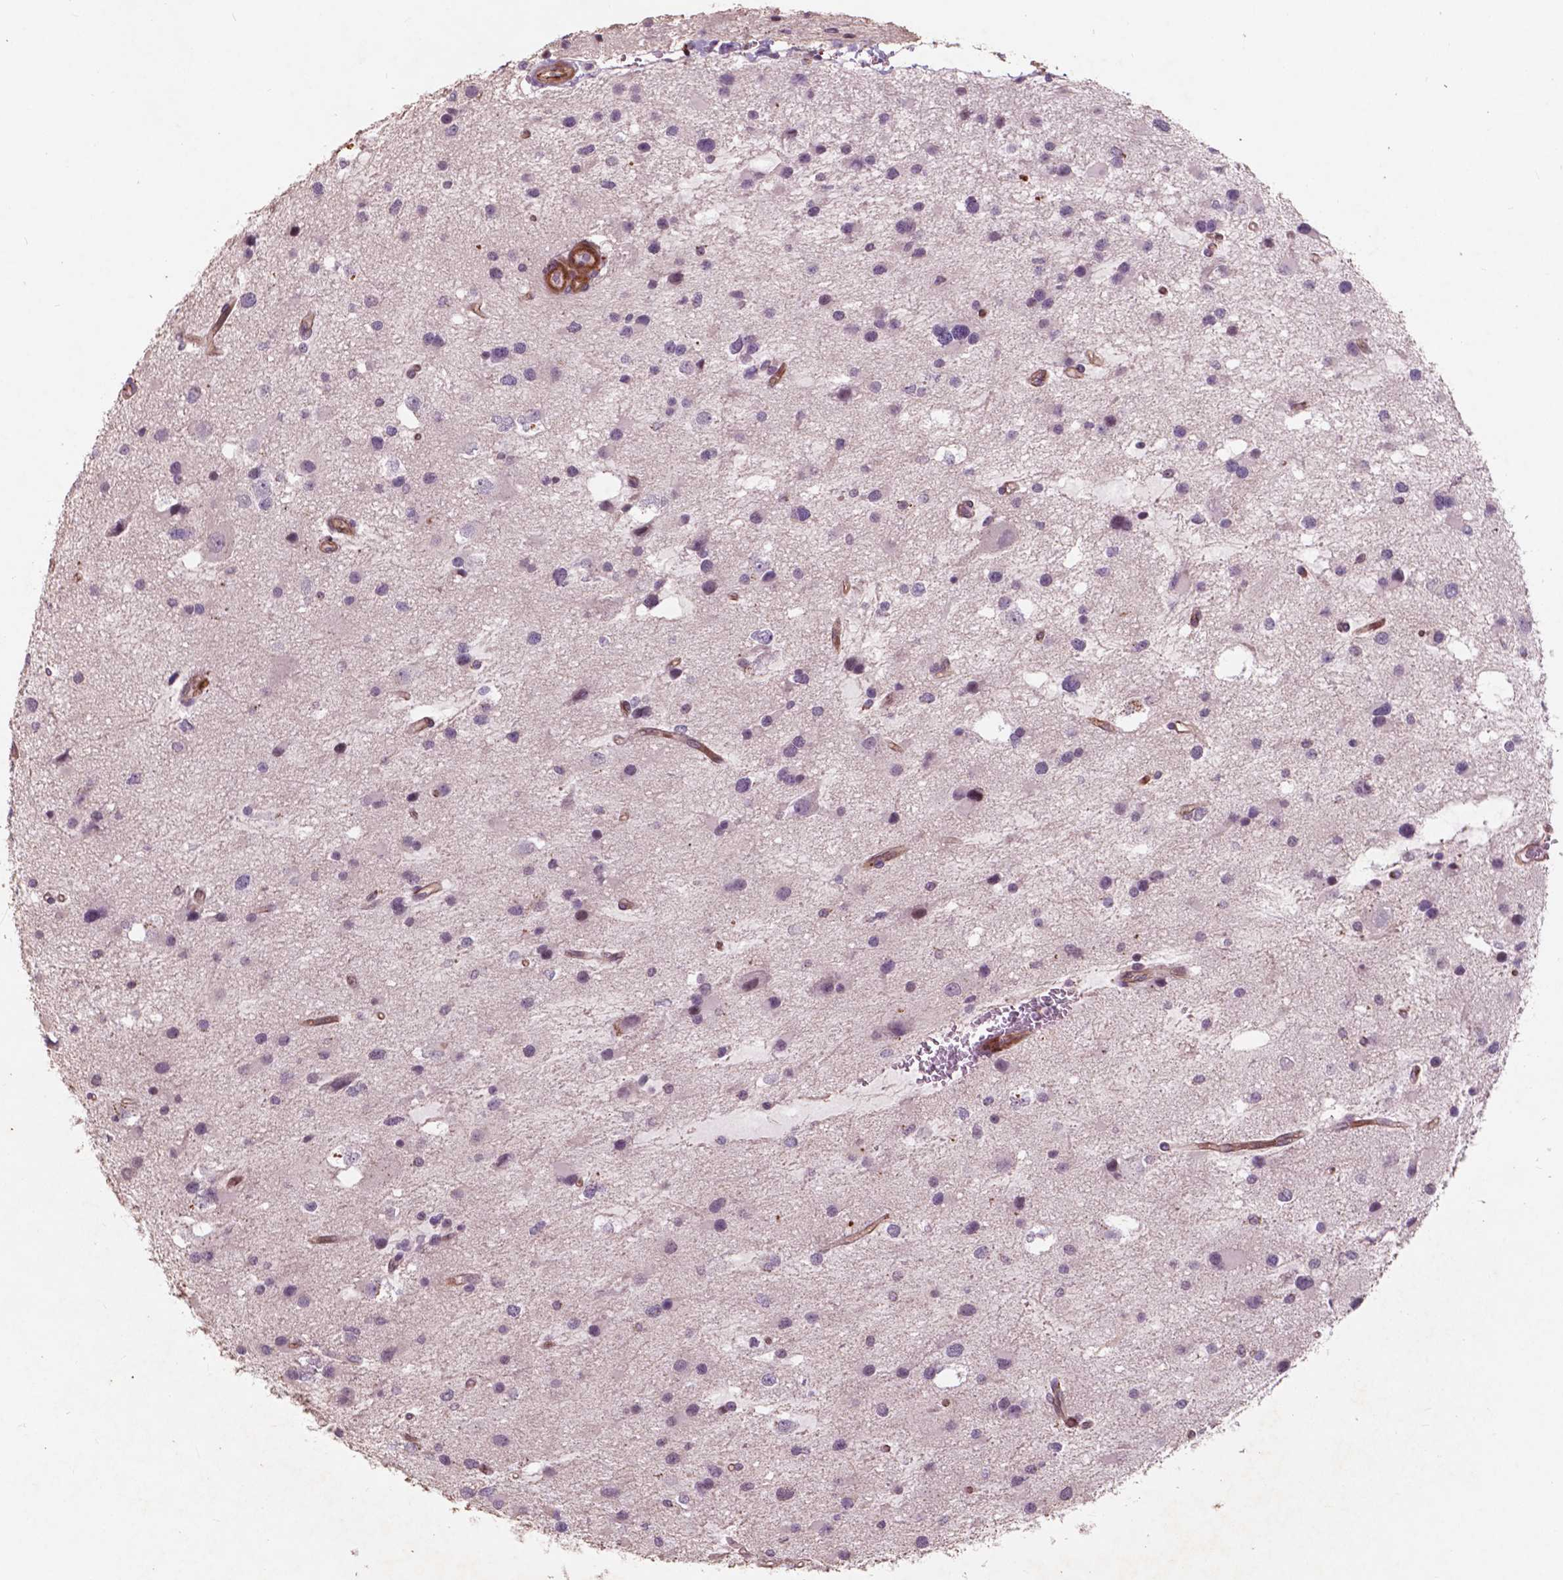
{"staining": {"intensity": "negative", "quantity": "none", "location": "none"}, "tissue": "glioma", "cell_type": "Tumor cells", "image_type": "cancer", "snomed": [{"axis": "morphology", "description": "Glioma, malignant, Low grade"}, {"axis": "topography", "description": "Brain"}], "caption": "Tumor cells show no significant protein positivity in glioma. (IHC, brightfield microscopy, high magnification).", "gene": "RFPL4B", "patient": {"sex": "female", "age": 32}}